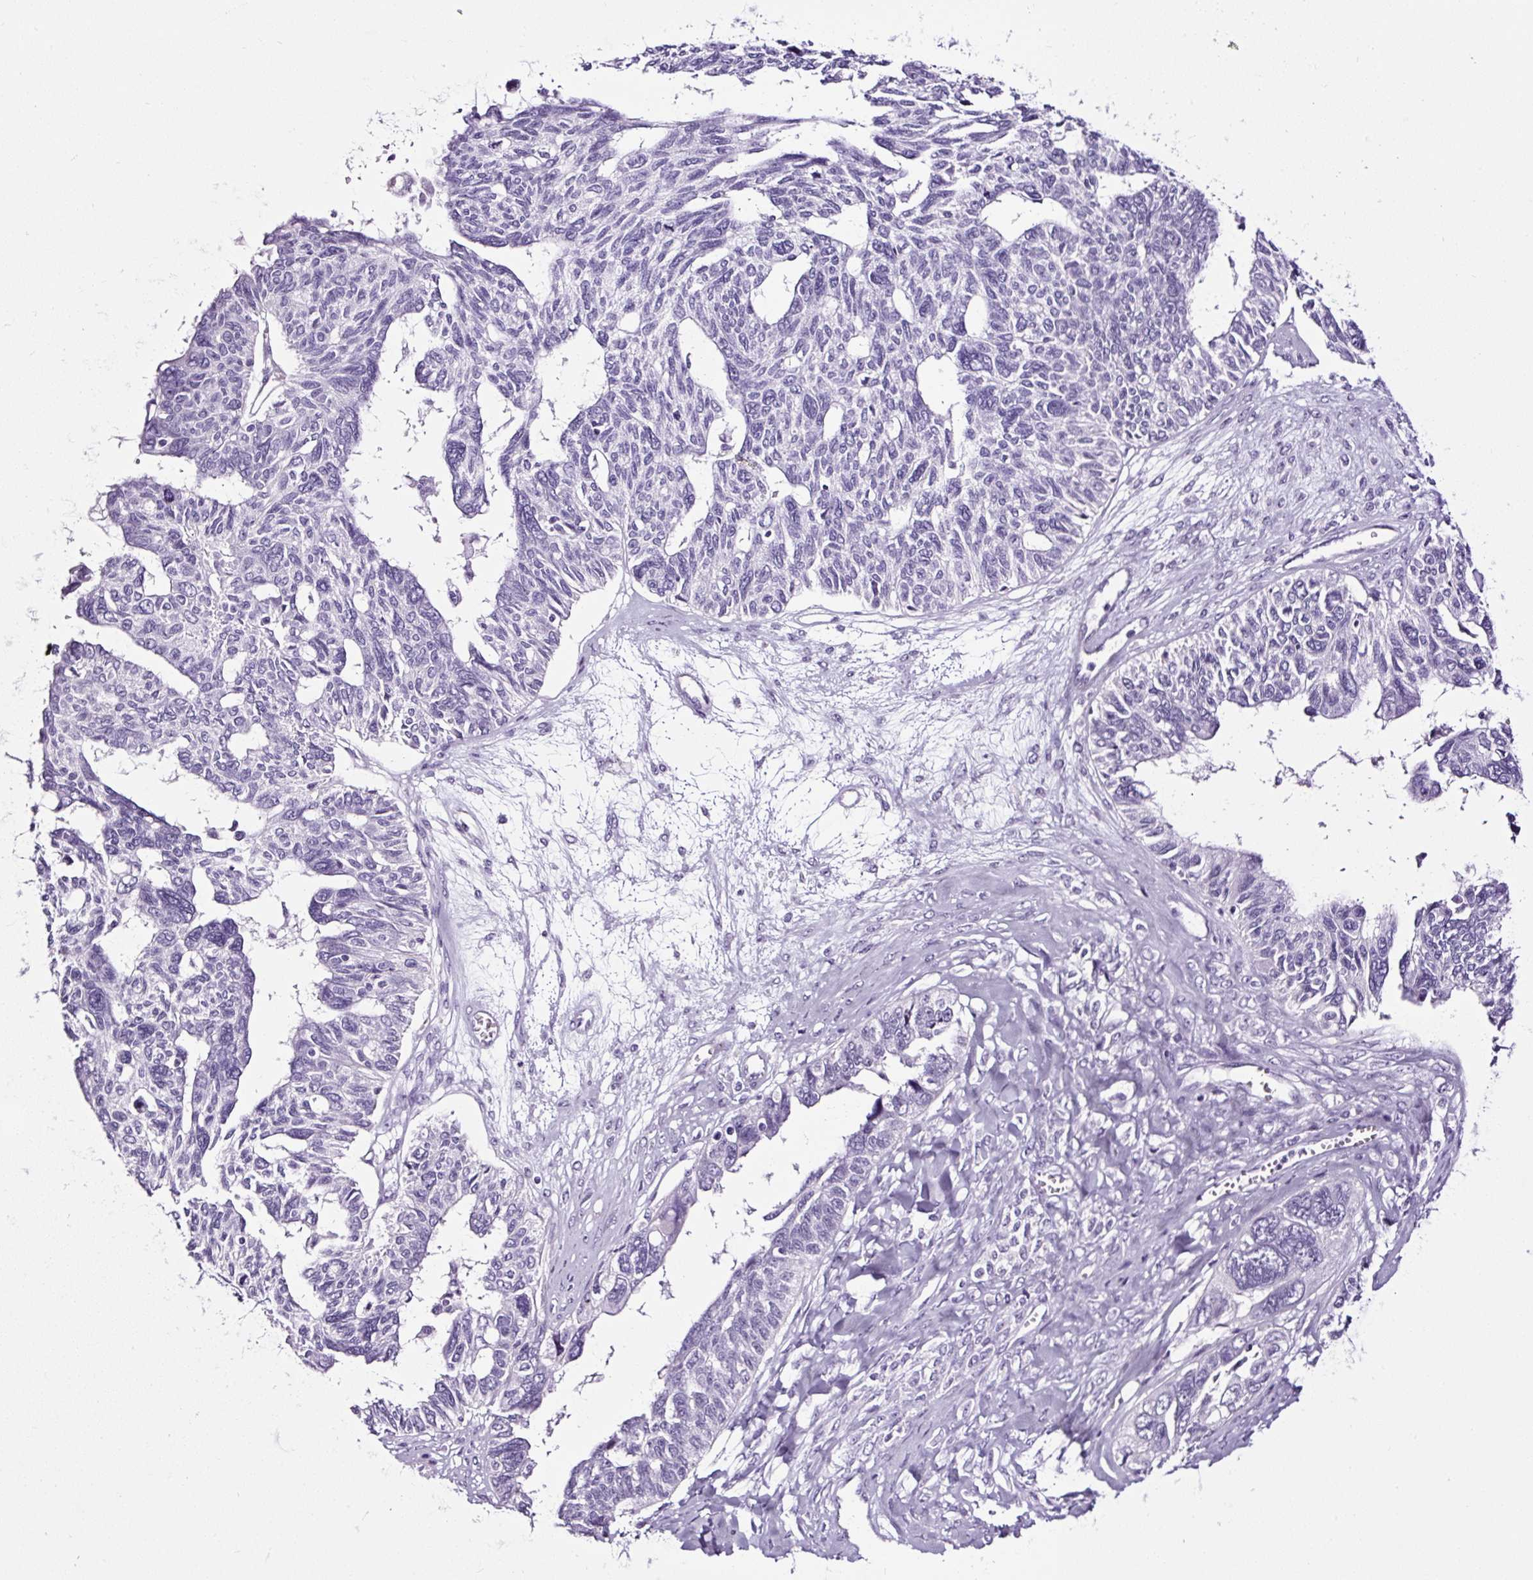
{"staining": {"intensity": "negative", "quantity": "none", "location": "none"}, "tissue": "ovarian cancer", "cell_type": "Tumor cells", "image_type": "cancer", "snomed": [{"axis": "morphology", "description": "Cystadenocarcinoma, serous, NOS"}, {"axis": "topography", "description": "Ovary"}], "caption": "Immunohistochemical staining of ovarian serous cystadenocarcinoma displays no significant expression in tumor cells.", "gene": "NPHS2", "patient": {"sex": "female", "age": 79}}